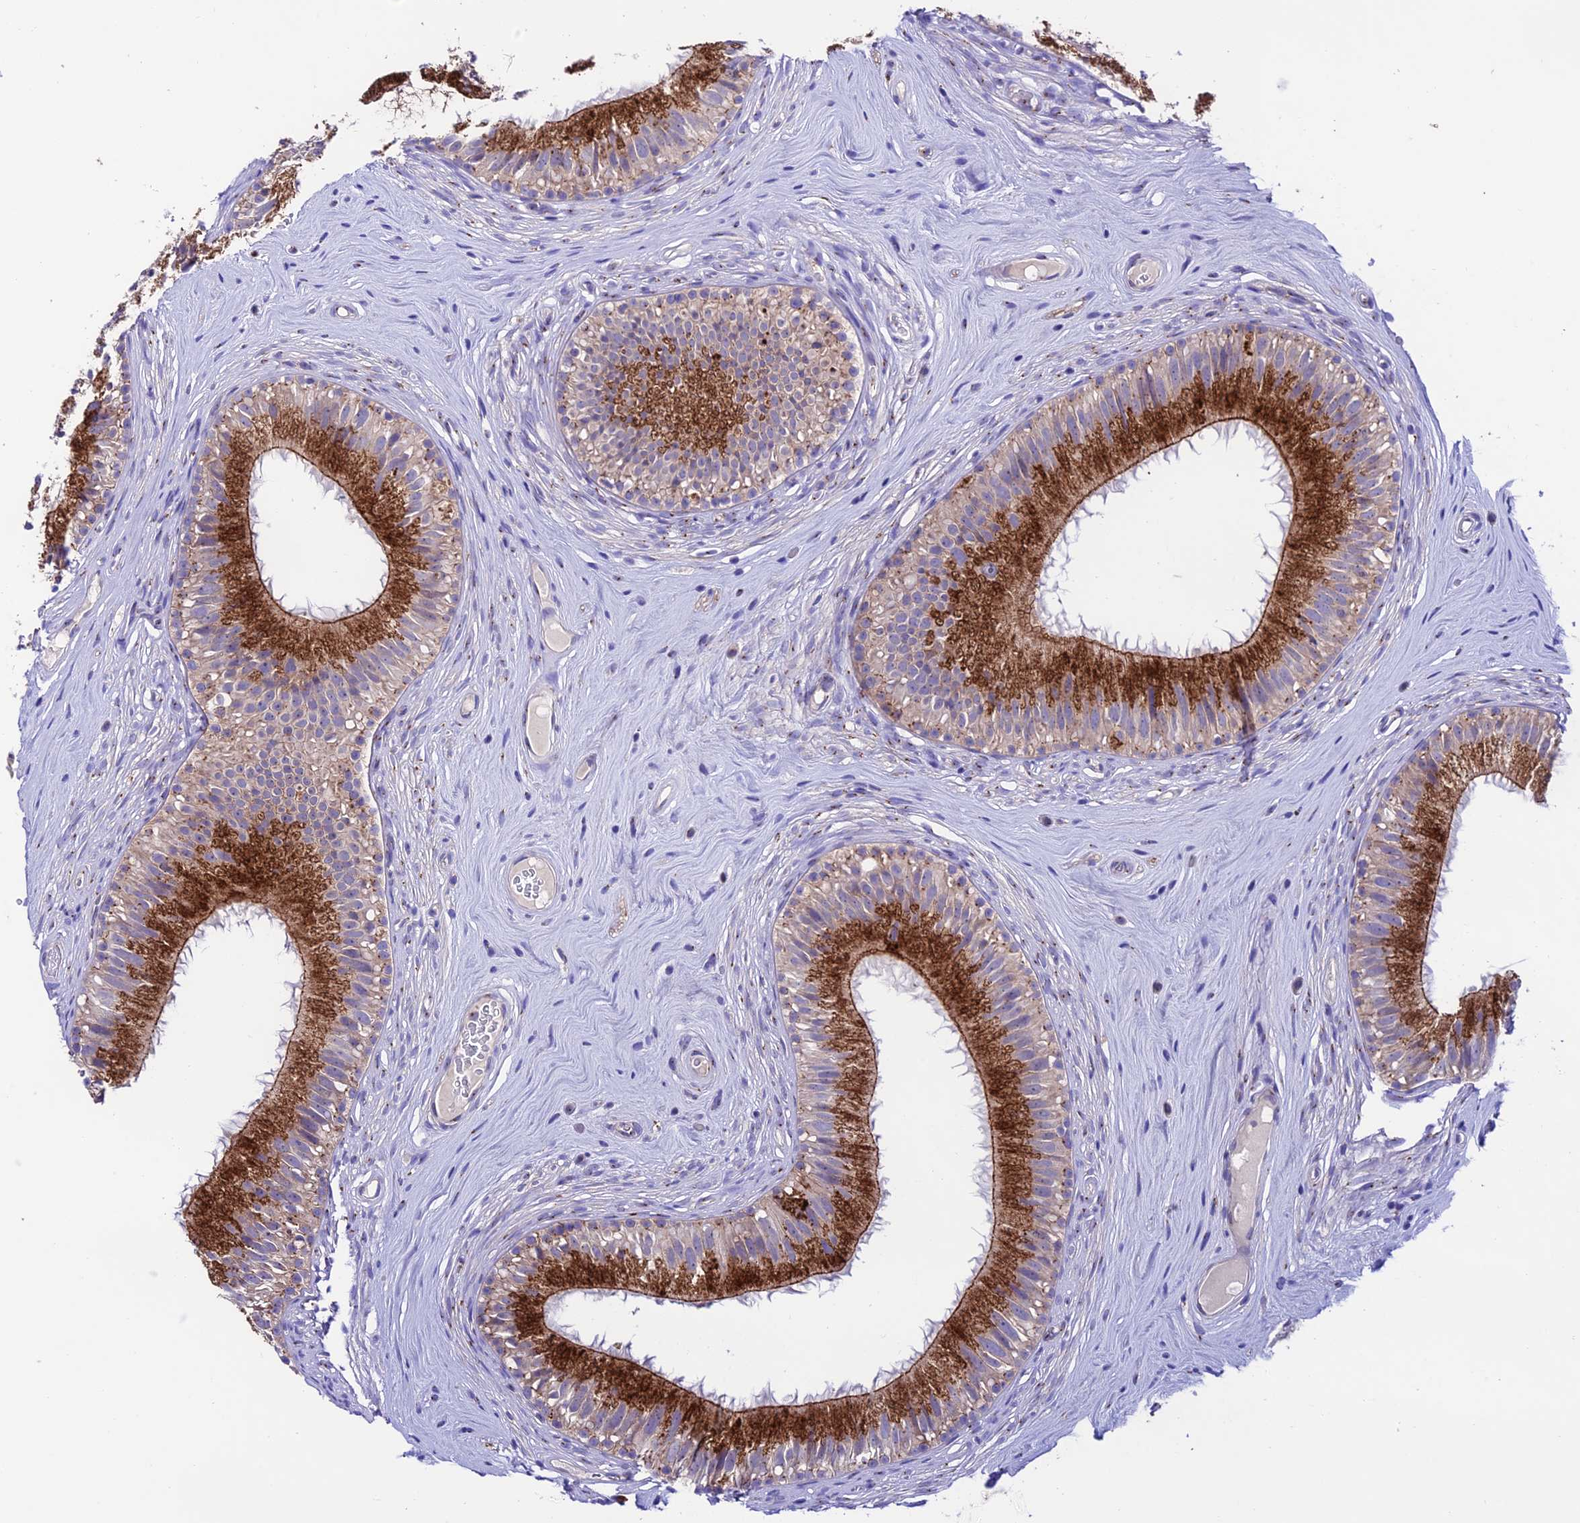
{"staining": {"intensity": "strong", "quantity": ">75%", "location": "cytoplasmic/membranous"}, "tissue": "epididymis", "cell_type": "Glandular cells", "image_type": "normal", "snomed": [{"axis": "morphology", "description": "Normal tissue, NOS"}, {"axis": "topography", "description": "Epididymis"}], "caption": "Human epididymis stained with a brown dye demonstrates strong cytoplasmic/membranous positive expression in approximately >75% of glandular cells.", "gene": "LACTB2", "patient": {"sex": "male", "age": 45}}